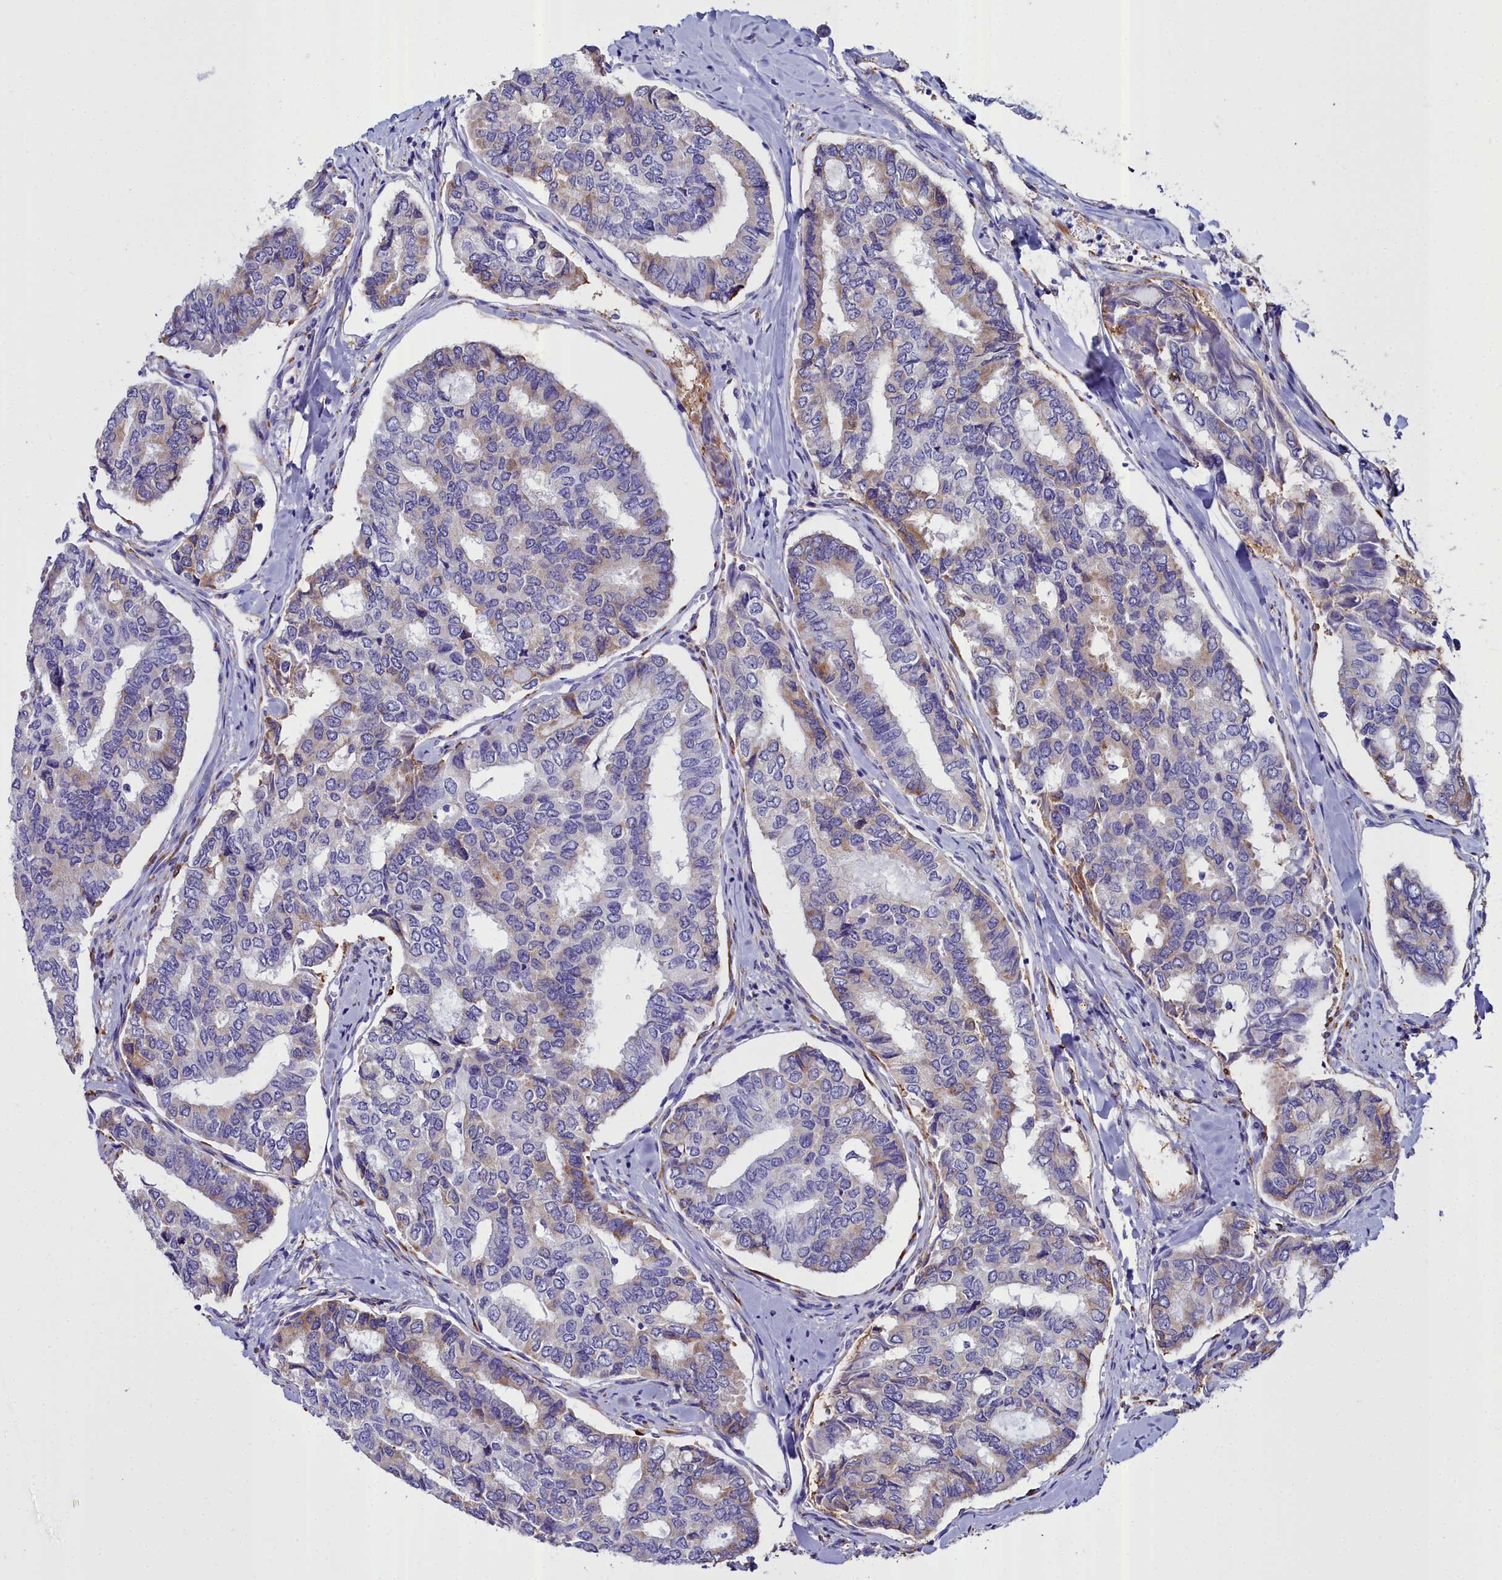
{"staining": {"intensity": "weak", "quantity": "<25%", "location": "cytoplasmic/membranous"}, "tissue": "thyroid cancer", "cell_type": "Tumor cells", "image_type": "cancer", "snomed": [{"axis": "morphology", "description": "Papillary adenocarcinoma, NOS"}, {"axis": "topography", "description": "Thyroid gland"}], "caption": "DAB (3,3'-diaminobenzidine) immunohistochemical staining of human papillary adenocarcinoma (thyroid) demonstrates no significant positivity in tumor cells.", "gene": "TXNDC5", "patient": {"sex": "female", "age": 35}}